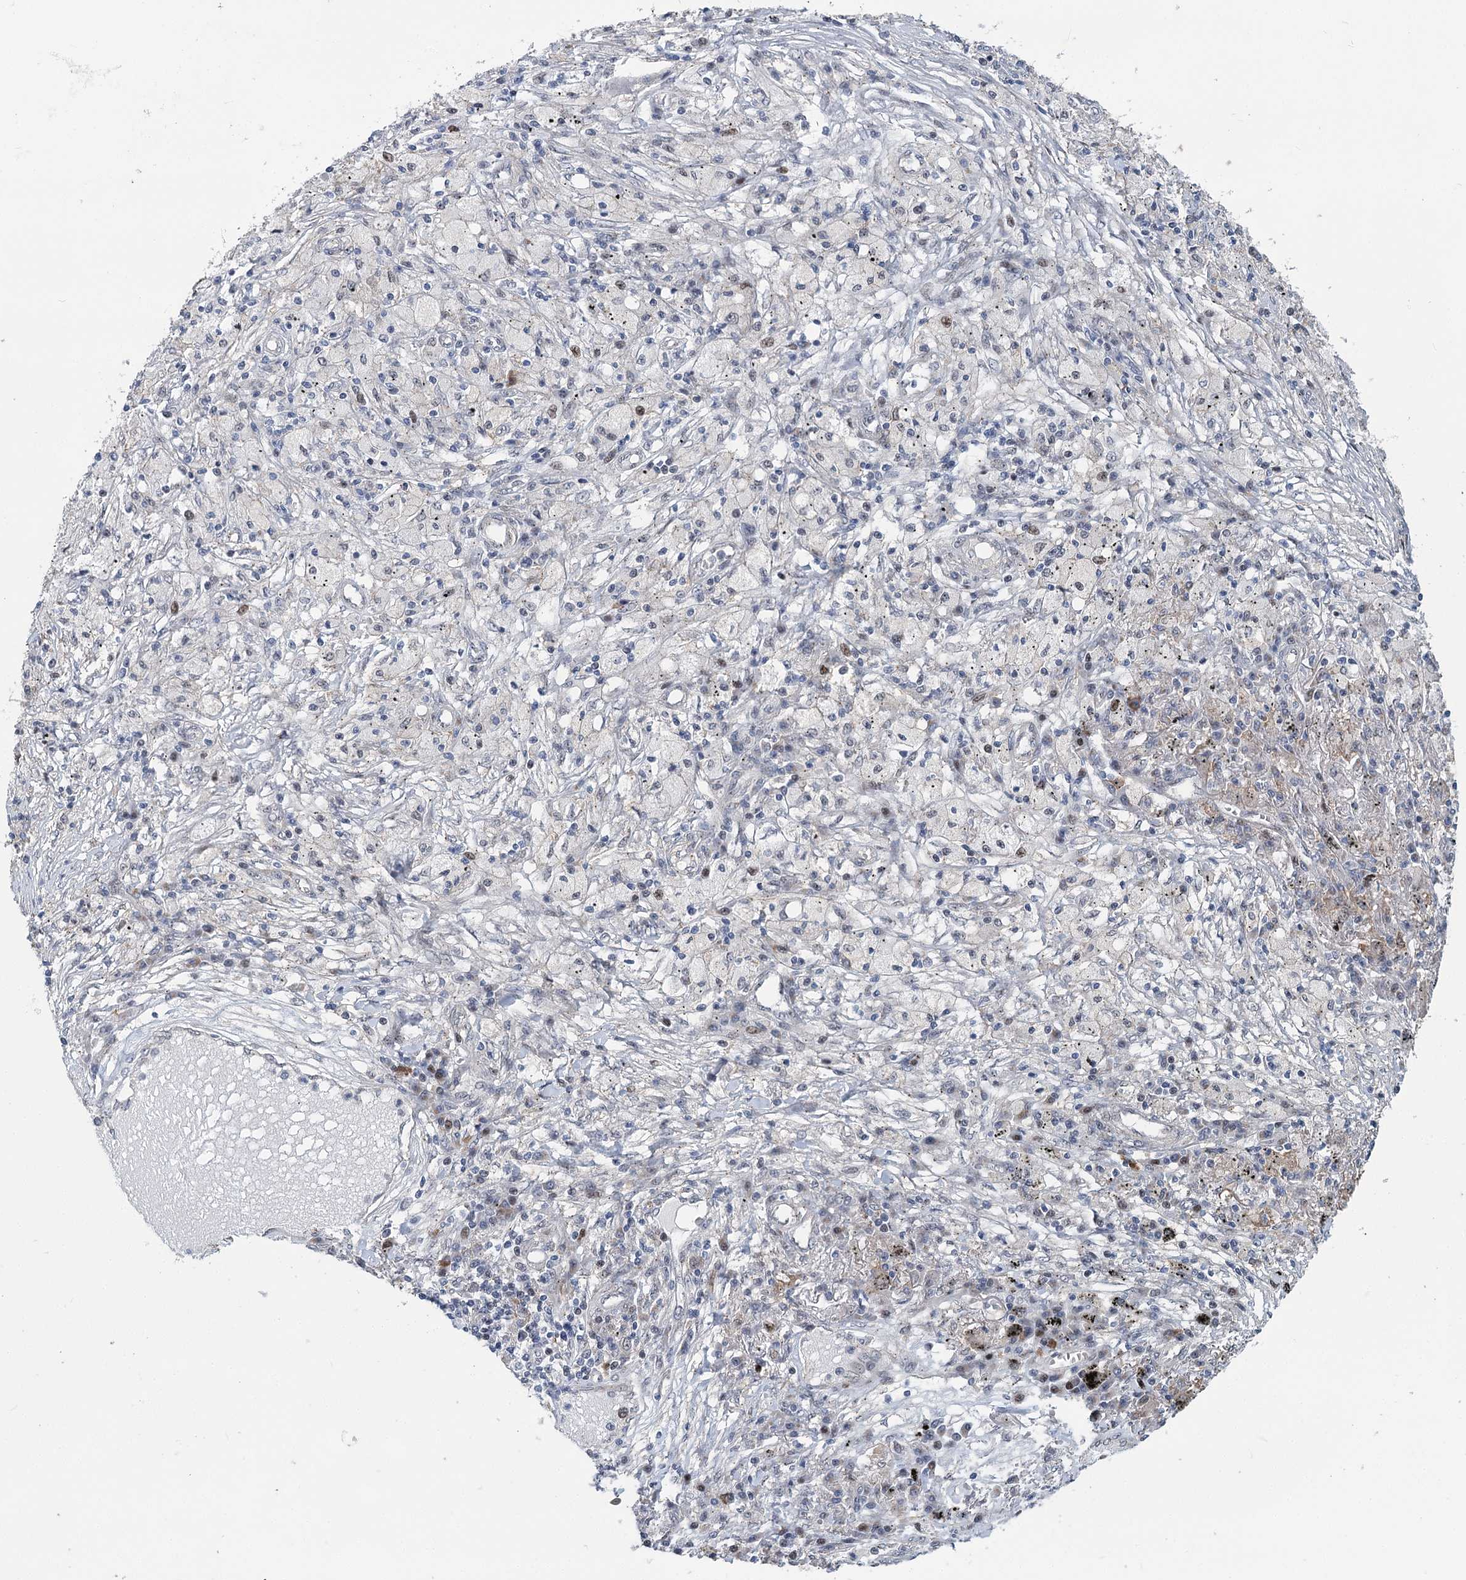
{"staining": {"intensity": "weak", "quantity": "<25%", "location": "nuclear"}, "tissue": "lung cancer", "cell_type": "Tumor cells", "image_type": "cancer", "snomed": [{"axis": "morphology", "description": "Squamous cell carcinoma, NOS"}, {"axis": "topography", "description": "Lung"}], "caption": "Immunohistochemistry histopathology image of neoplastic tissue: lung cancer stained with DAB (3,3'-diaminobenzidine) demonstrates no significant protein positivity in tumor cells.", "gene": "CAMTA1", "patient": {"sex": "female", "age": 63}}